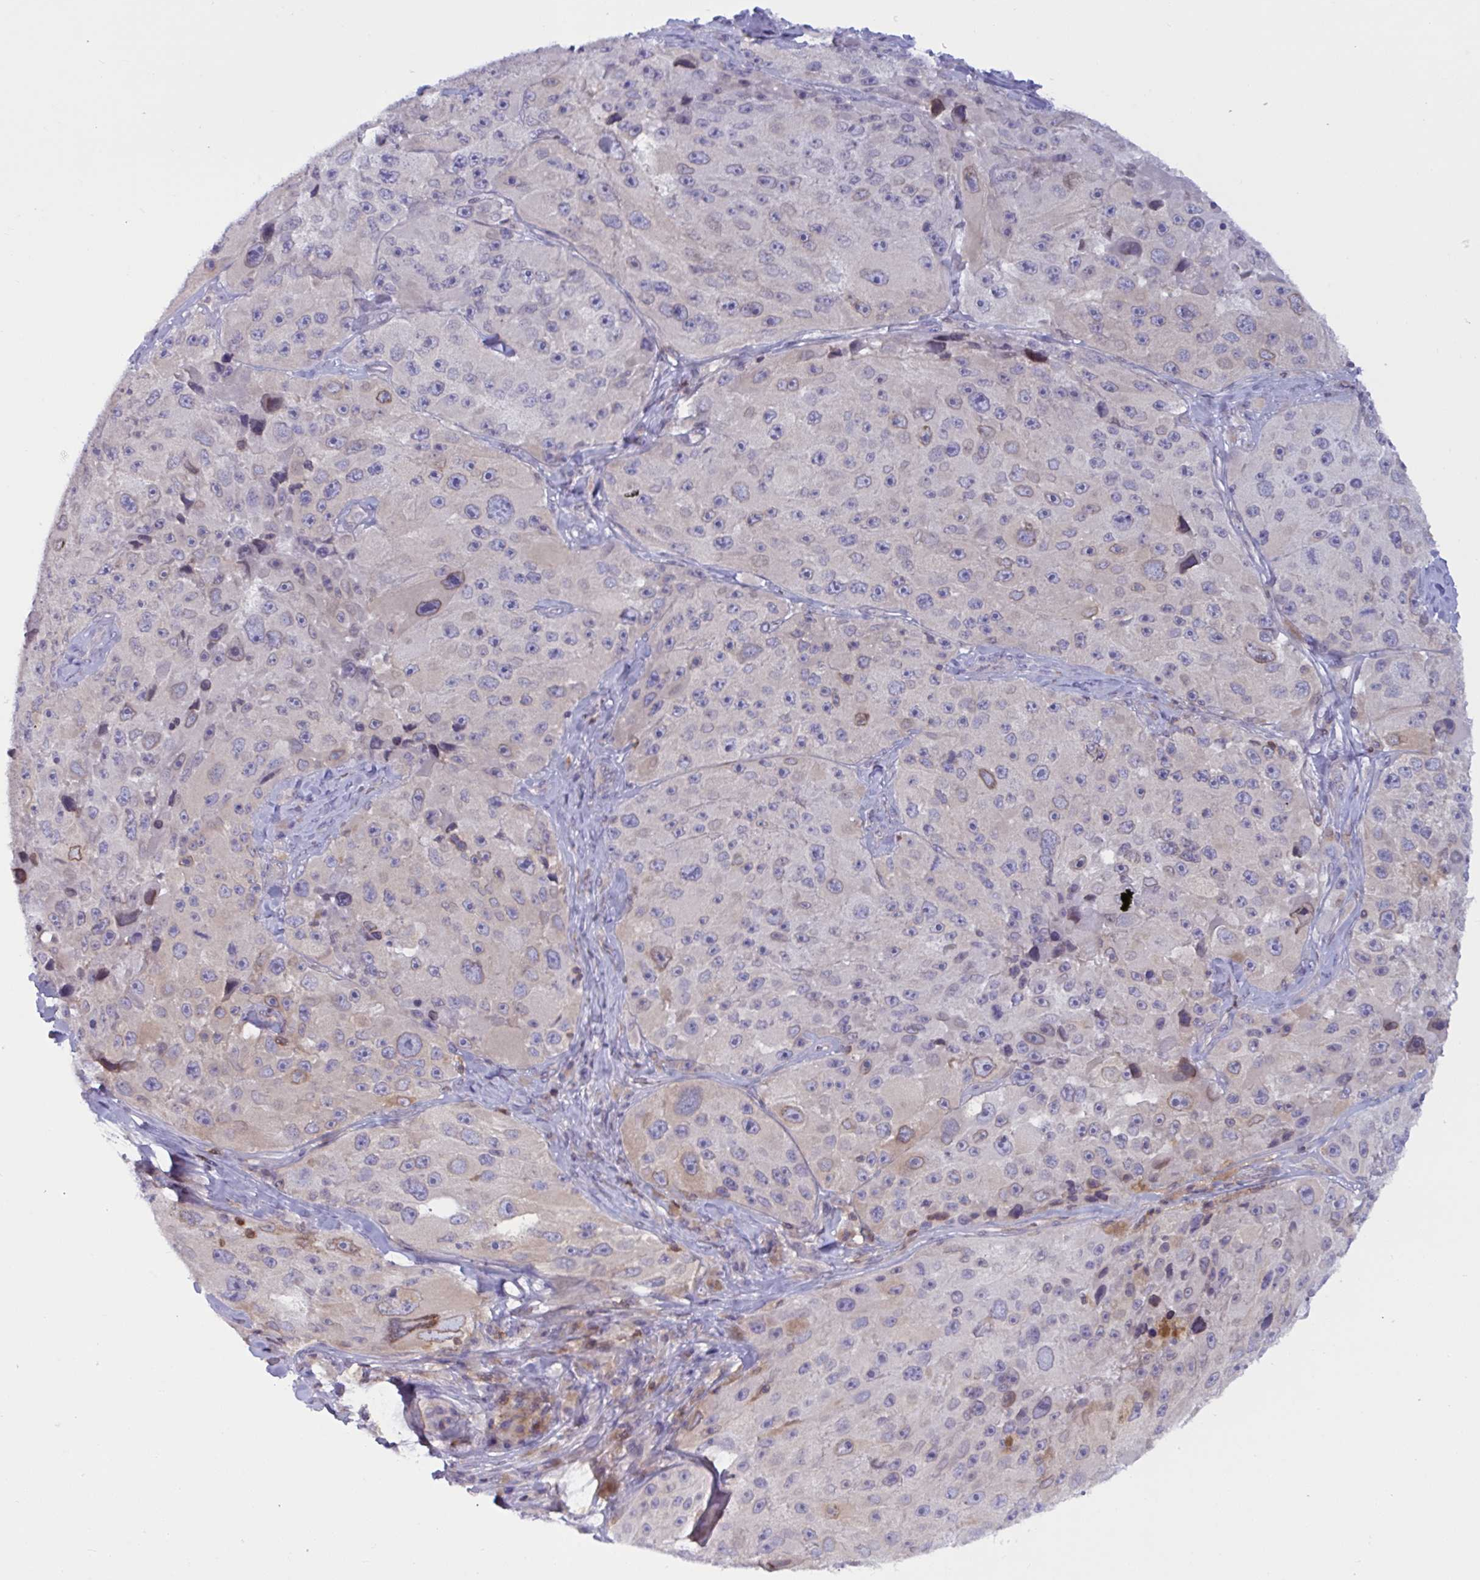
{"staining": {"intensity": "negative", "quantity": "none", "location": "none"}, "tissue": "melanoma", "cell_type": "Tumor cells", "image_type": "cancer", "snomed": [{"axis": "morphology", "description": "Malignant melanoma, Metastatic site"}, {"axis": "topography", "description": "Lymph node"}], "caption": "Protein analysis of melanoma displays no significant expression in tumor cells. The staining was performed using DAB (3,3'-diaminobenzidine) to visualize the protein expression in brown, while the nuclei were stained in blue with hematoxylin (Magnification: 20x).", "gene": "TANK", "patient": {"sex": "male", "age": 62}}